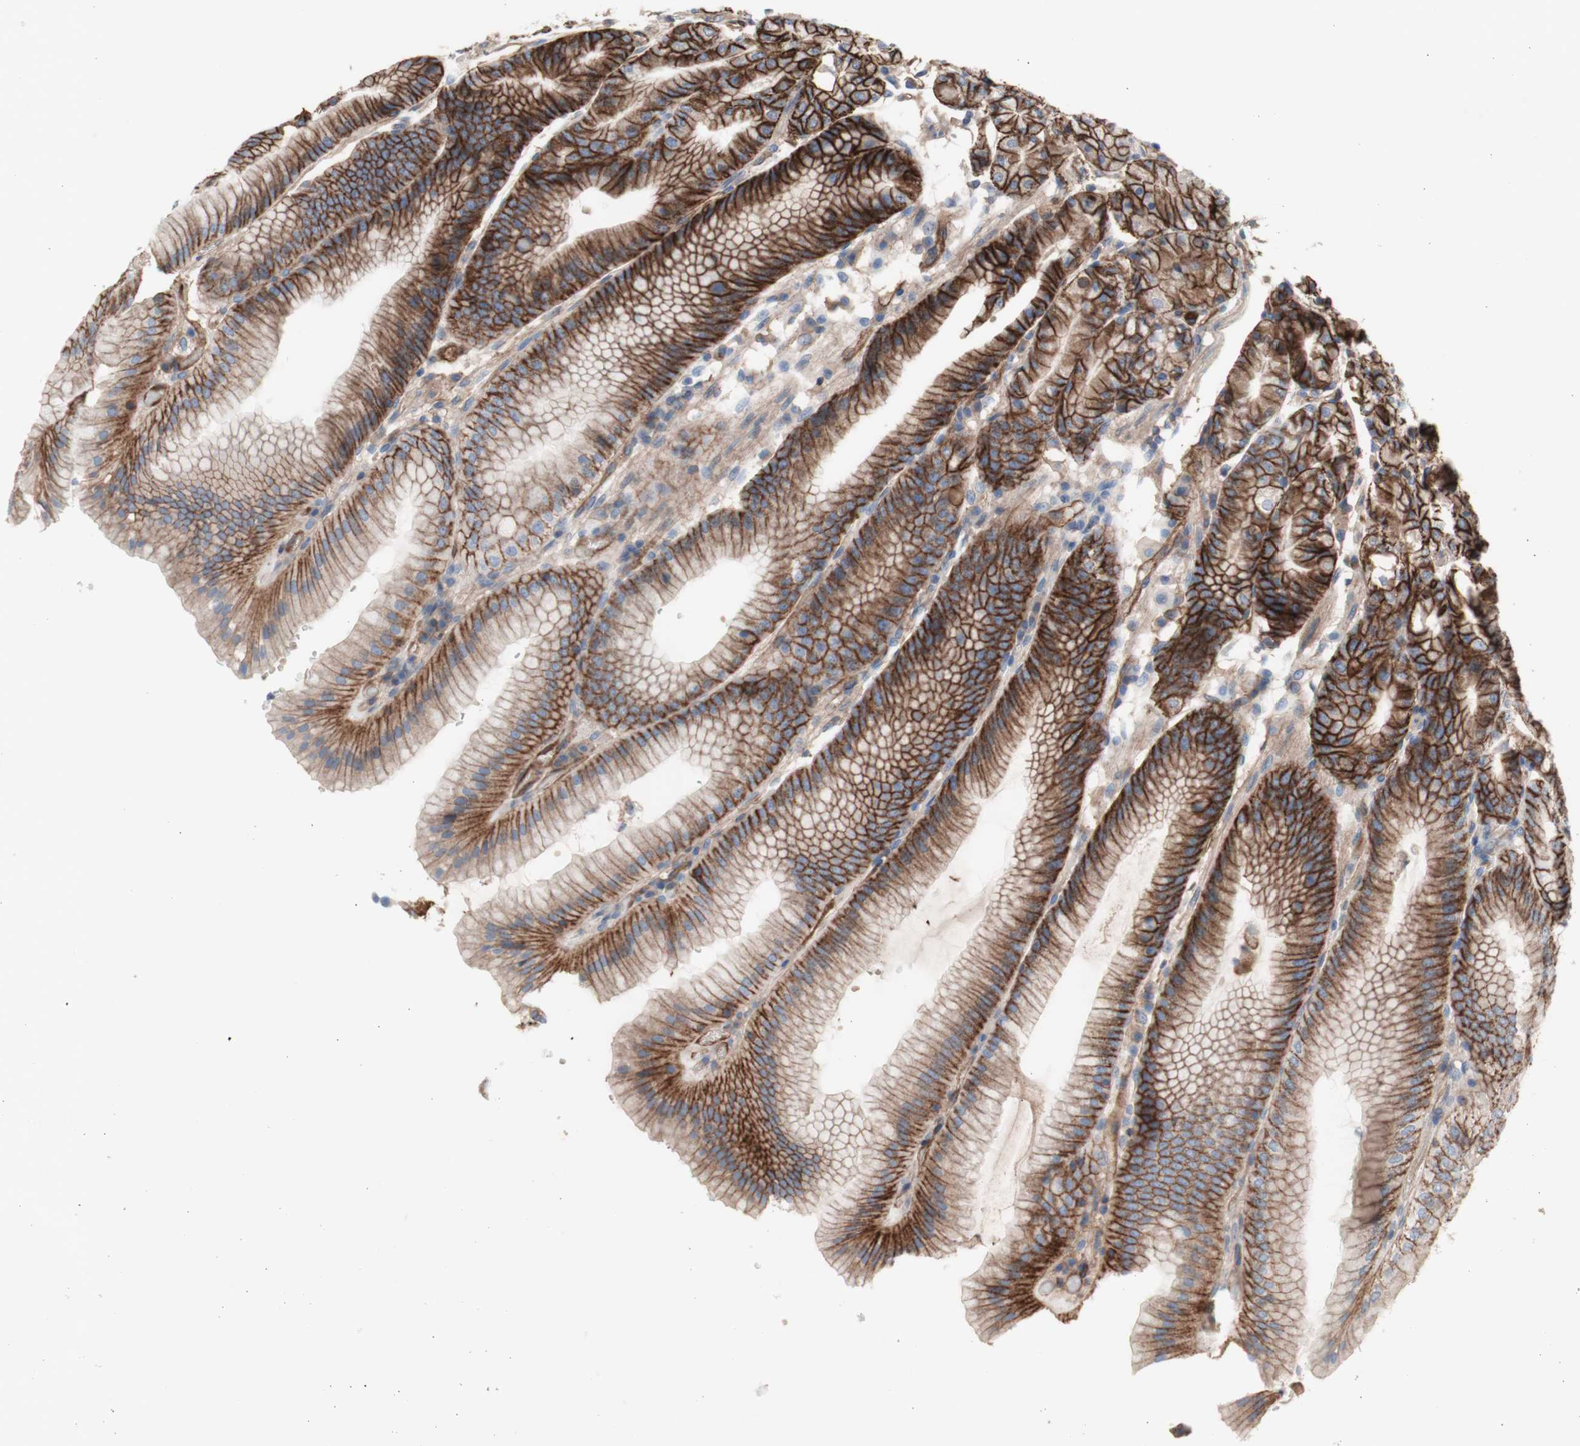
{"staining": {"intensity": "strong", "quantity": ">75%", "location": "cytoplasmic/membranous"}, "tissue": "stomach", "cell_type": "Glandular cells", "image_type": "normal", "snomed": [{"axis": "morphology", "description": "Normal tissue, NOS"}, {"axis": "topography", "description": "Stomach, lower"}], "caption": "Strong cytoplasmic/membranous positivity for a protein is identified in about >75% of glandular cells of normal stomach using IHC.", "gene": "CD46", "patient": {"sex": "male", "age": 71}}